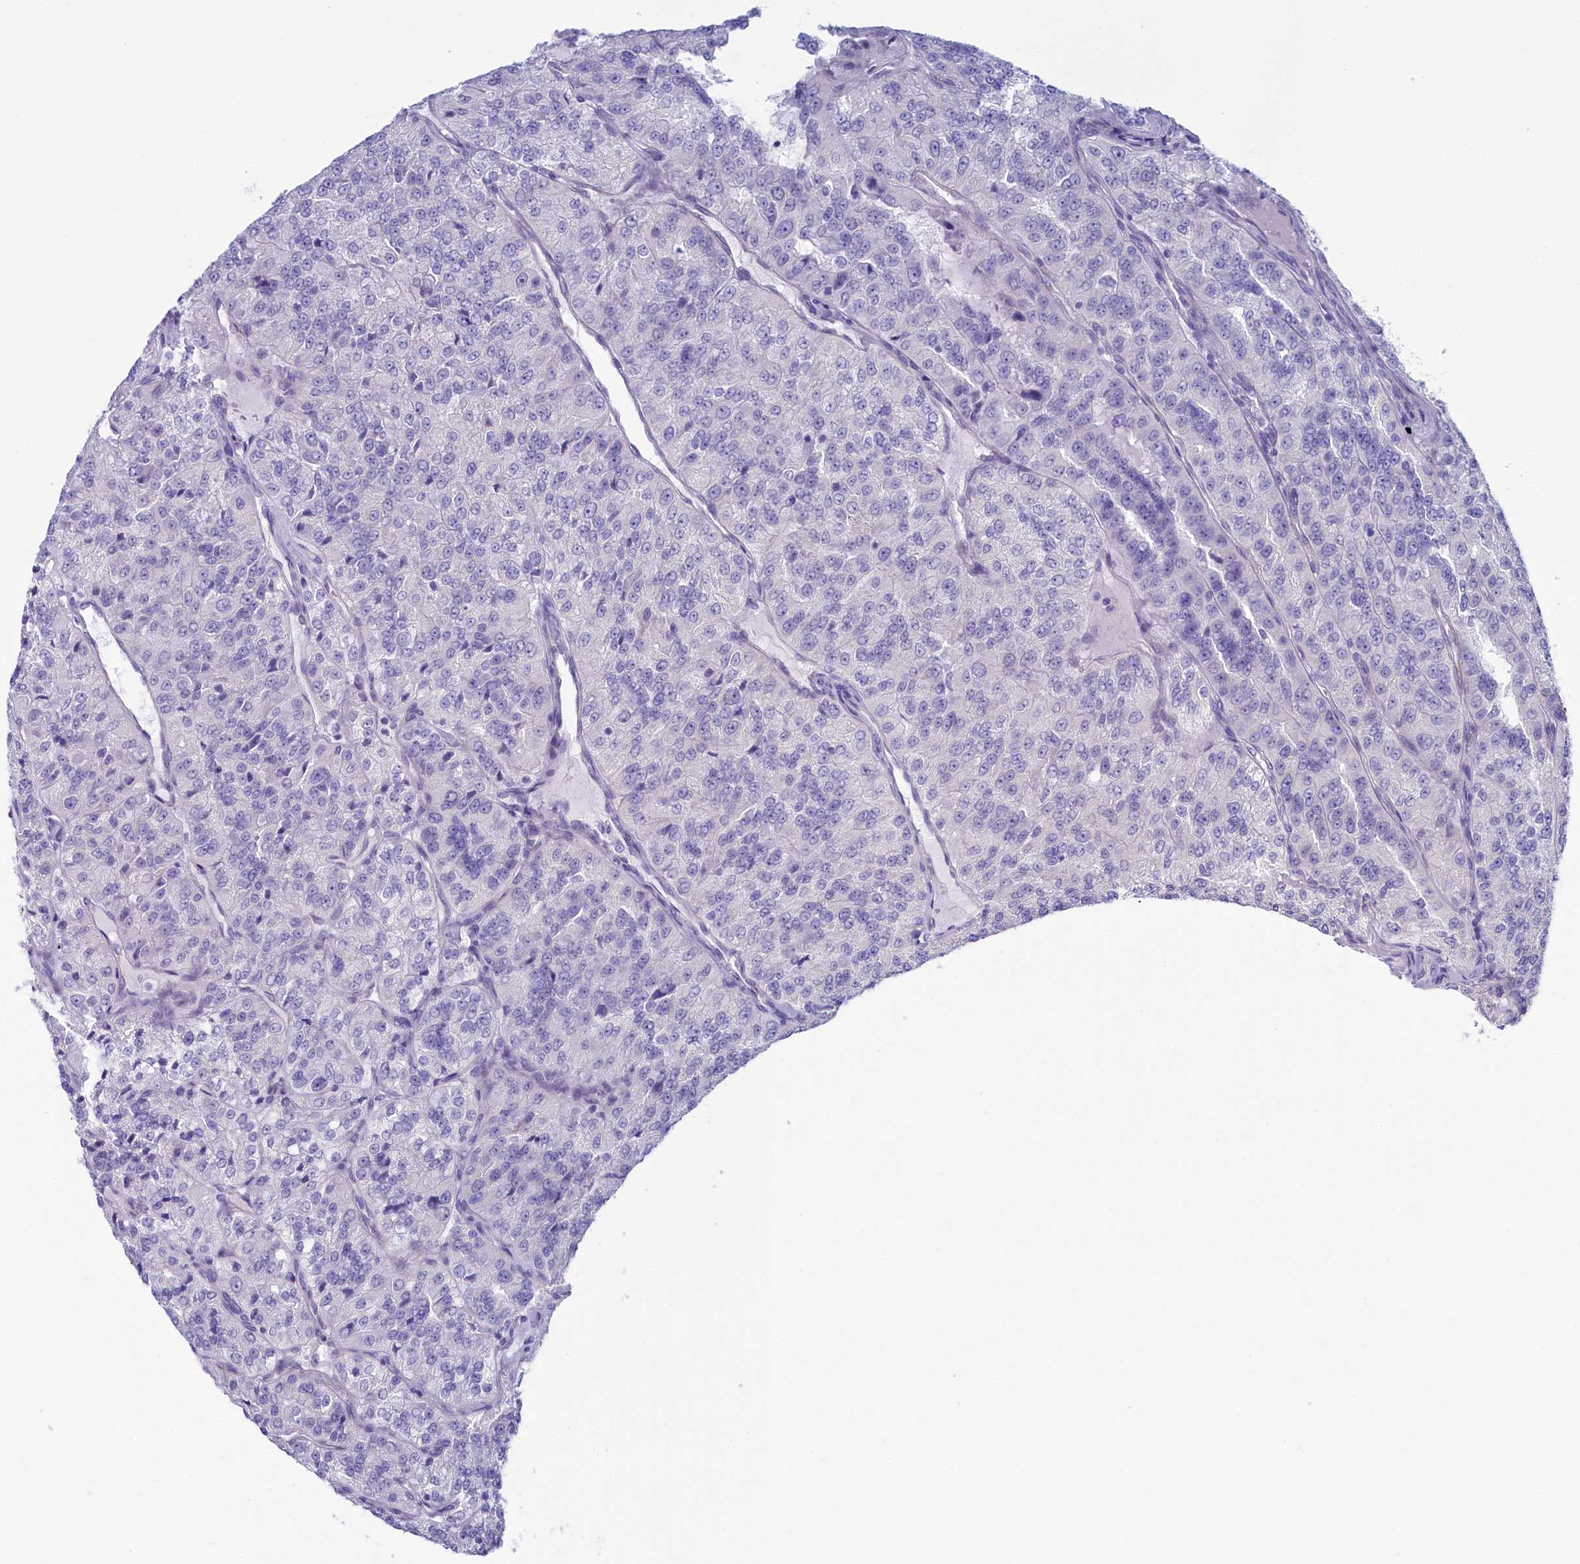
{"staining": {"intensity": "negative", "quantity": "none", "location": "none"}, "tissue": "renal cancer", "cell_type": "Tumor cells", "image_type": "cancer", "snomed": [{"axis": "morphology", "description": "Adenocarcinoma, NOS"}, {"axis": "topography", "description": "Kidney"}], "caption": "An IHC histopathology image of renal cancer (adenocarcinoma) is shown. There is no staining in tumor cells of renal cancer (adenocarcinoma). (Immunohistochemistry, brightfield microscopy, high magnification).", "gene": "SKA3", "patient": {"sex": "female", "age": 63}}